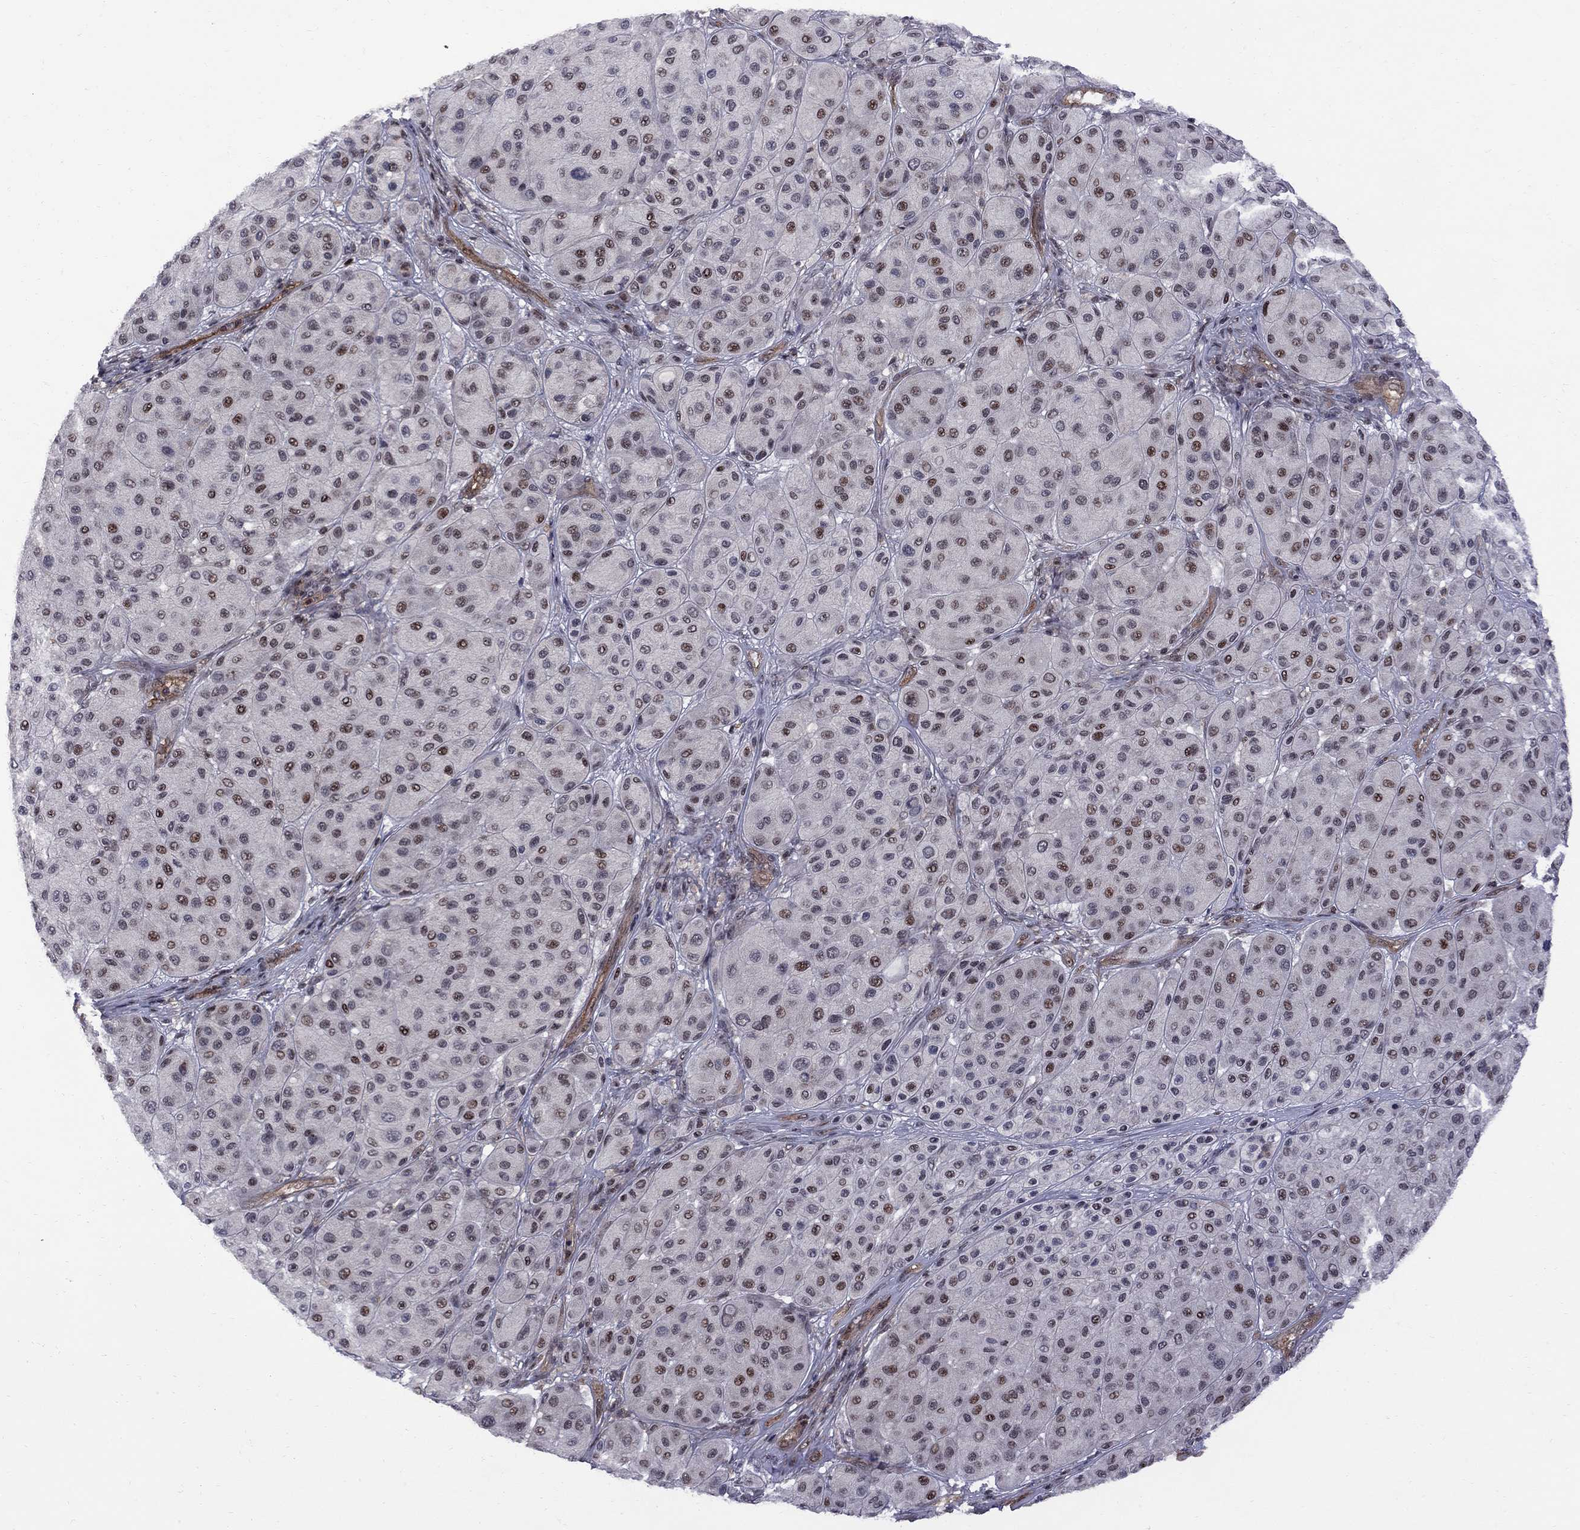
{"staining": {"intensity": "strong", "quantity": "25%-75%", "location": "nuclear"}, "tissue": "melanoma", "cell_type": "Tumor cells", "image_type": "cancer", "snomed": [{"axis": "morphology", "description": "Malignant melanoma, Metastatic site"}, {"axis": "topography", "description": "Smooth muscle"}], "caption": "Immunohistochemistry of human malignant melanoma (metastatic site) shows high levels of strong nuclear positivity in about 25%-75% of tumor cells.", "gene": "BRF1", "patient": {"sex": "male", "age": 41}}